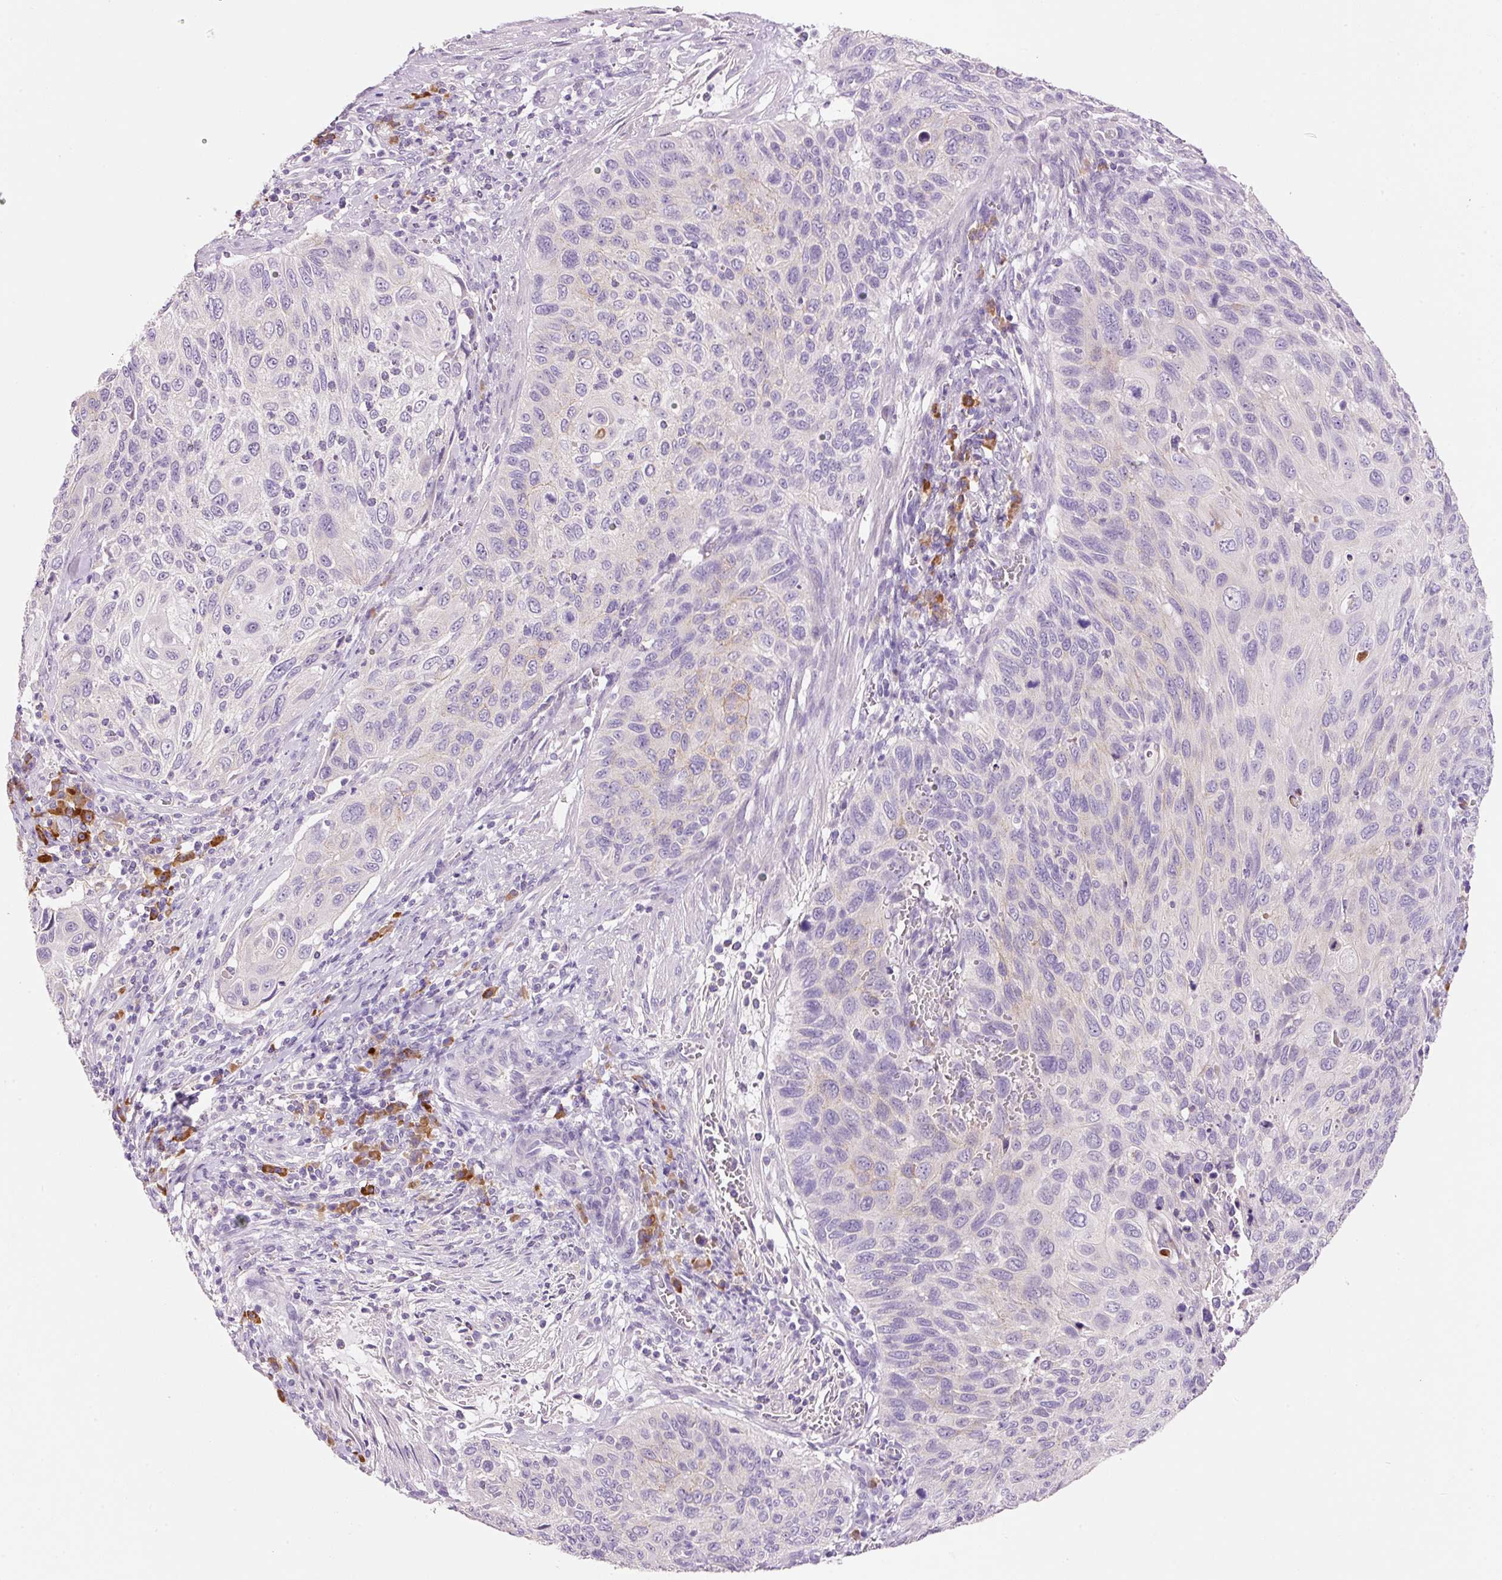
{"staining": {"intensity": "negative", "quantity": "none", "location": "none"}, "tissue": "cervical cancer", "cell_type": "Tumor cells", "image_type": "cancer", "snomed": [{"axis": "morphology", "description": "Squamous cell carcinoma, NOS"}, {"axis": "topography", "description": "Cervix"}], "caption": "DAB immunohistochemical staining of squamous cell carcinoma (cervical) reveals no significant staining in tumor cells. (DAB immunohistochemistry with hematoxylin counter stain).", "gene": "TENT5C", "patient": {"sex": "female", "age": 70}}